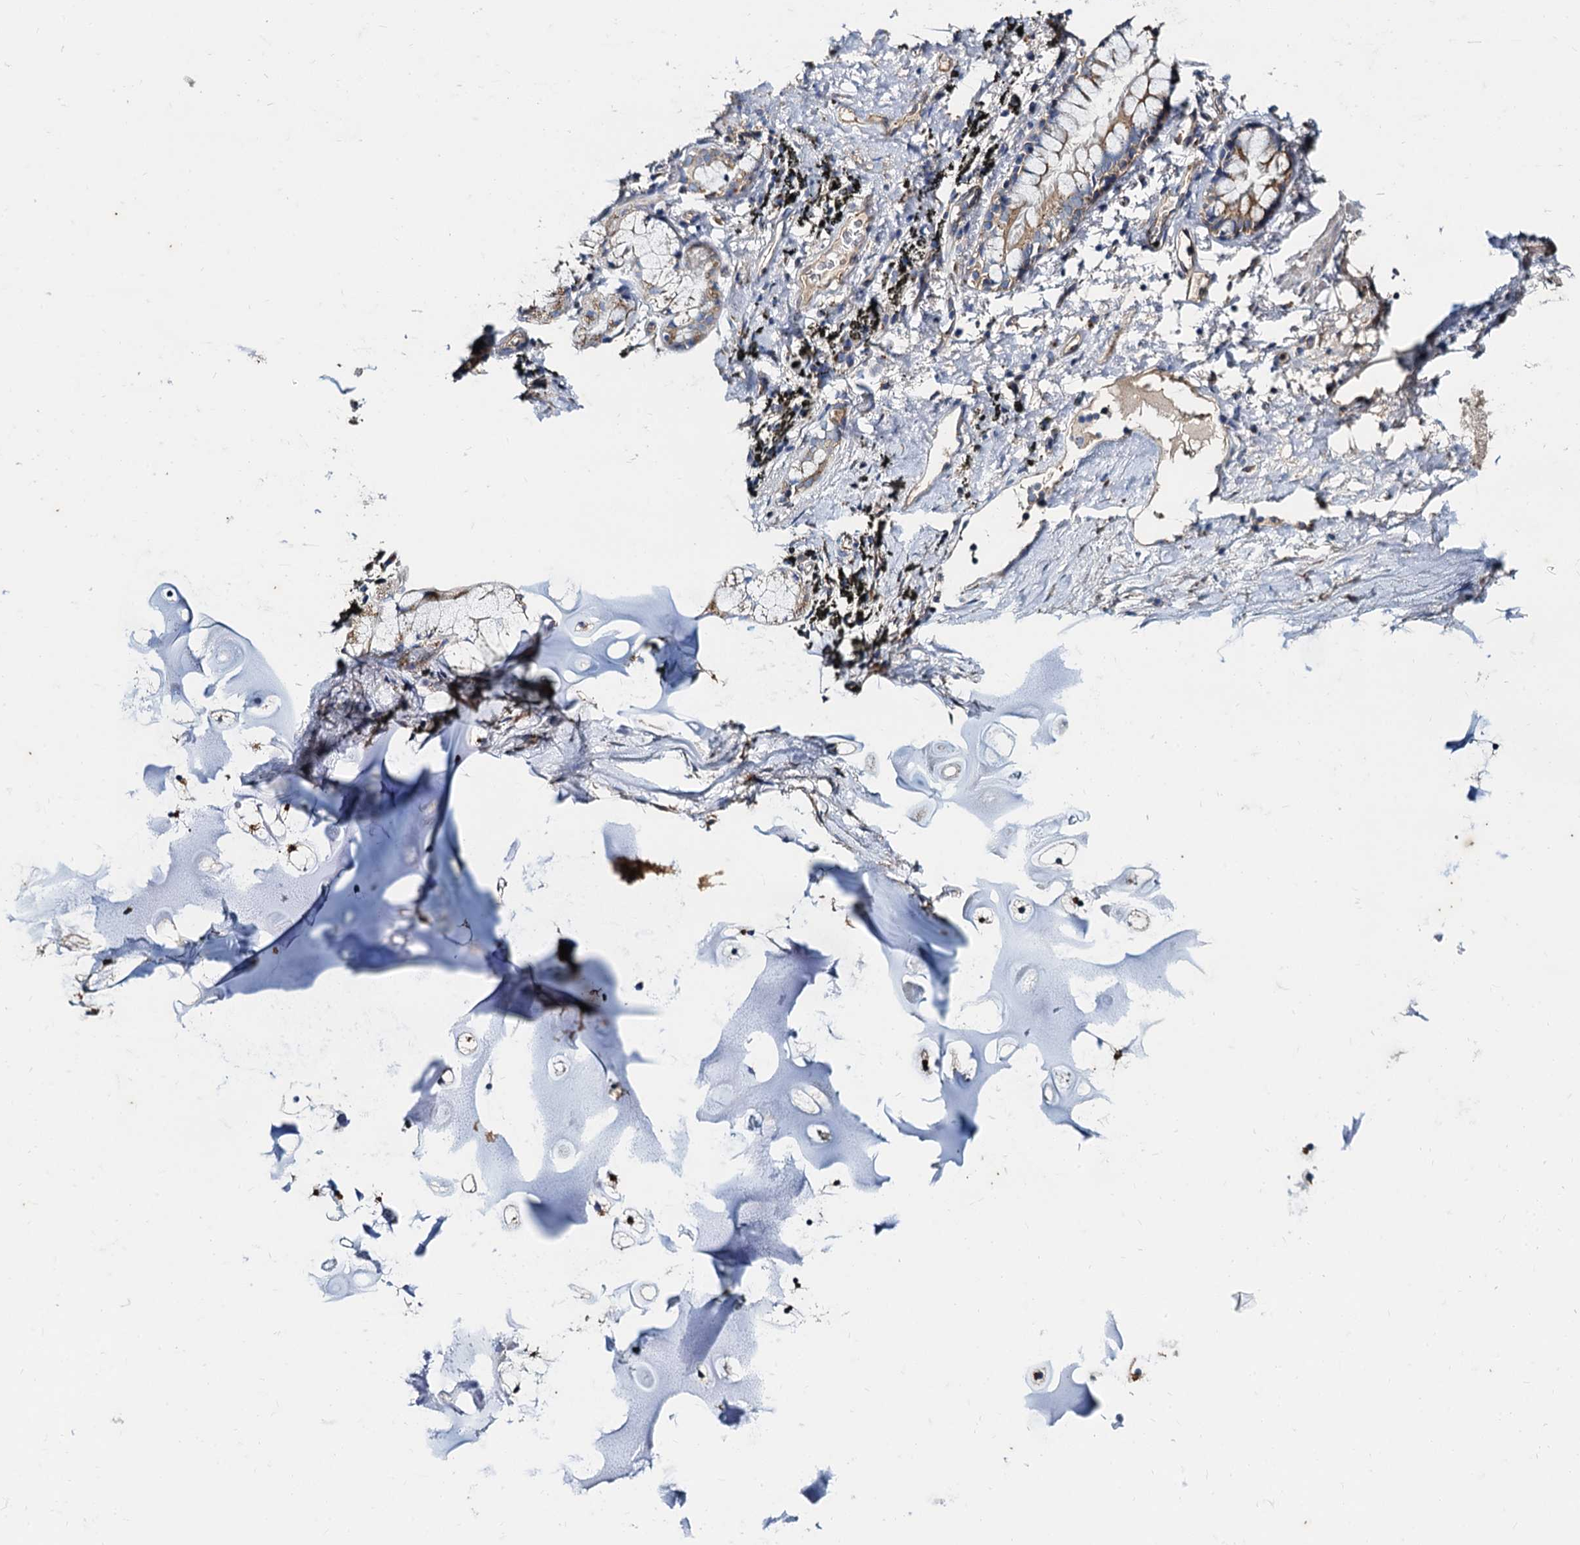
{"staining": {"intensity": "negative", "quantity": "none", "location": "none"}, "tissue": "adipose tissue", "cell_type": "Adipocytes", "image_type": "normal", "snomed": [{"axis": "morphology", "description": "Normal tissue, NOS"}, {"axis": "topography", "description": "Lymph node"}, {"axis": "topography", "description": "Bronchus"}], "caption": "IHC micrograph of unremarkable adipose tissue: human adipose tissue stained with DAB reveals no significant protein staining in adipocytes. The staining was performed using DAB to visualize the protein expression in brown, while the nuclei were stained in blue with hematoxylin (Magnification: 20x).", "gene": "NGRN", "patient": {"sex": "male", "age": 63}}